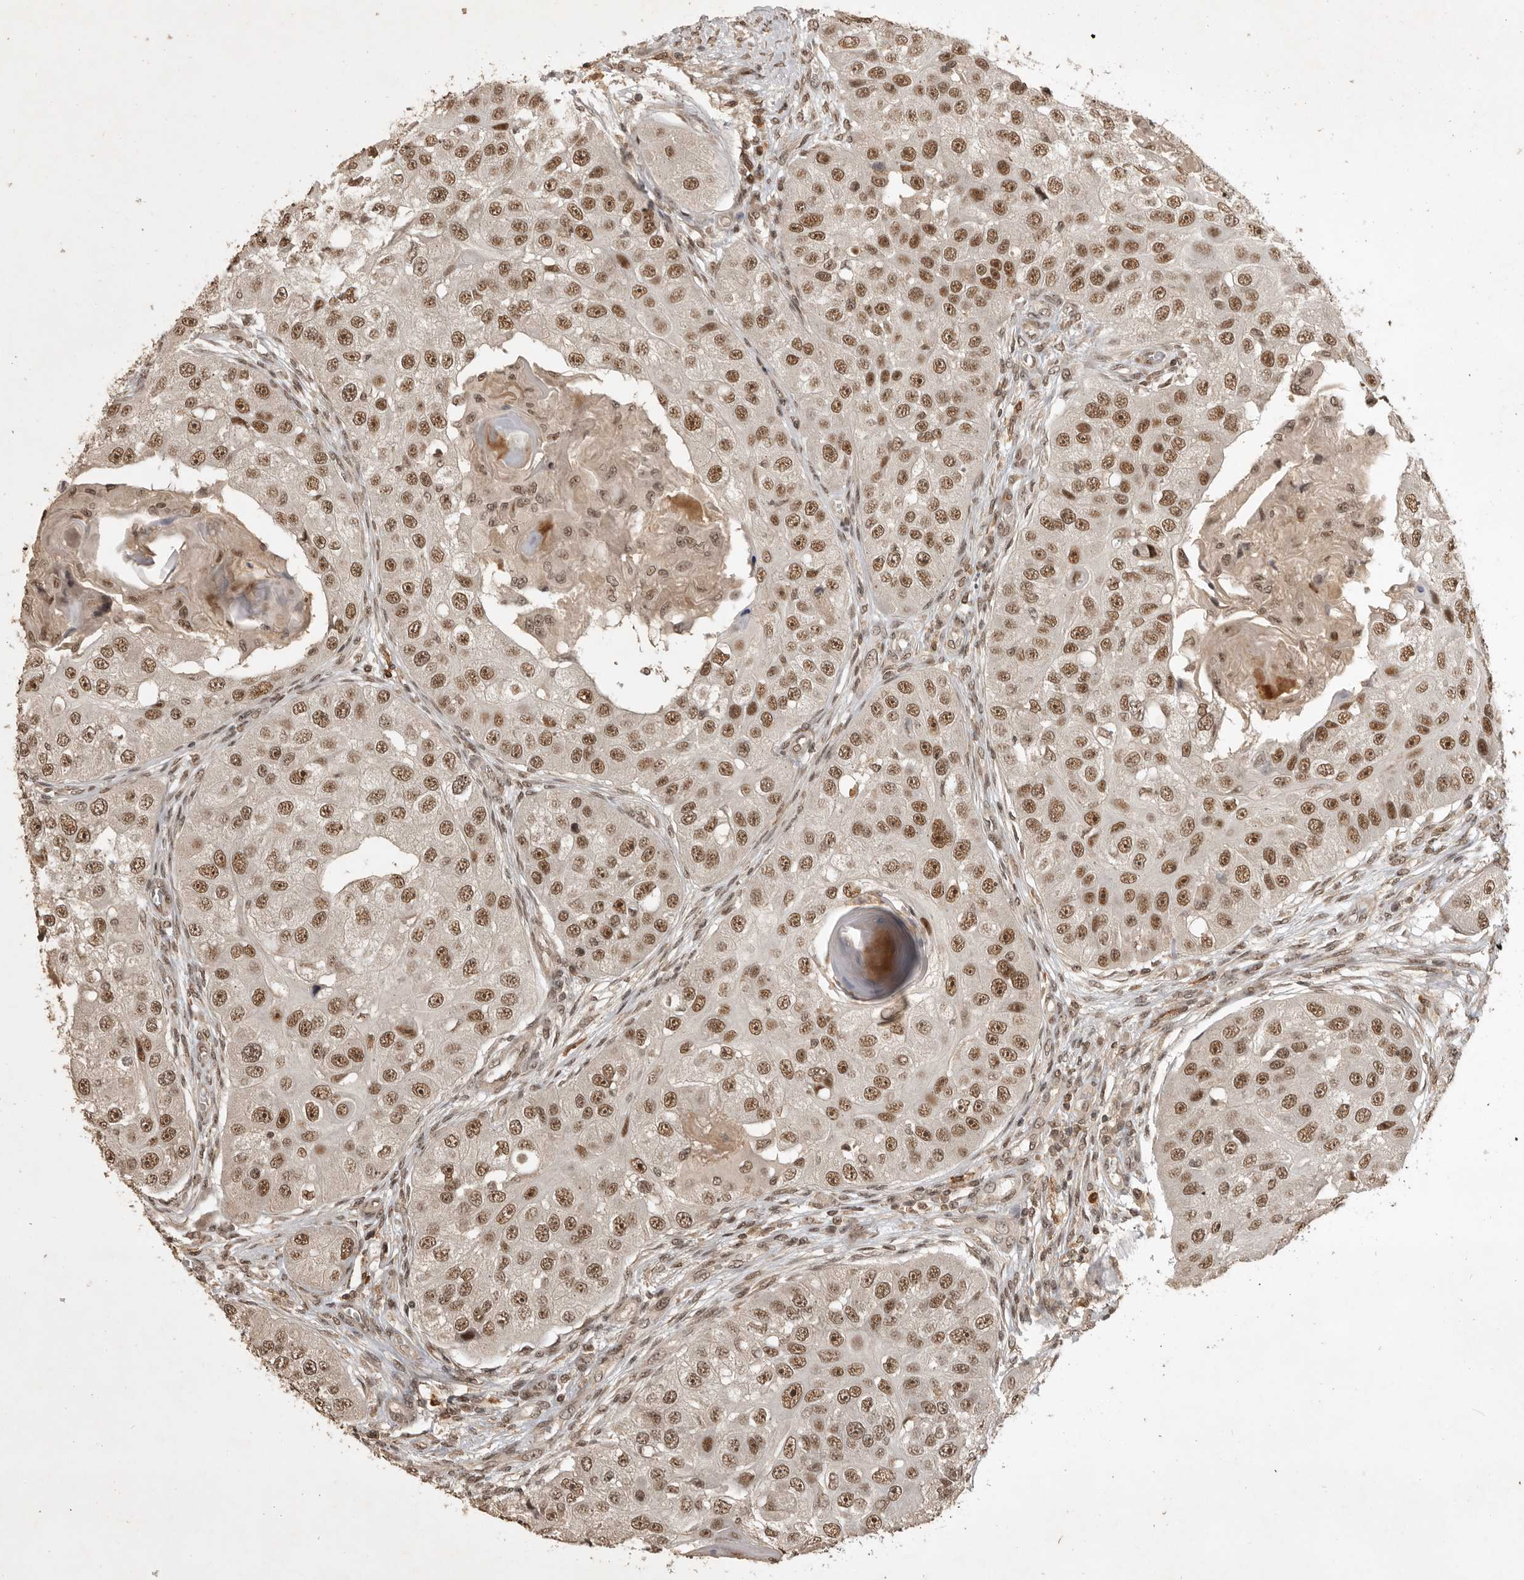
{"staining": {"intensity": "moderate", "quantity": ">75%", "location": "nuclear"}, "tissue": "head and neck cancer", "cell_type": "Tumor cells", "image_type": "cancer", "snomed": [{"axis": "morphology", "description": "Normal tissue, NOS"}, {"axis": "morphology", "description": "Squamous cell carcinoma, NOS"}, {"axis": "topography", "description": "Skeletal muscle"}, {"axis": "topography", "description": "Head-Neck"}], "caption": "Squamous cell carcinoma (head and neck) stained with DAB IHC exhibits medium levels of moderate nuclear positivity in approximately >75% of tumor cells. (Brightfield microscopy of DAB IHC at high magnification).", "gene": "CBLL1", "patient": {"sex": "male", "age": 51}}